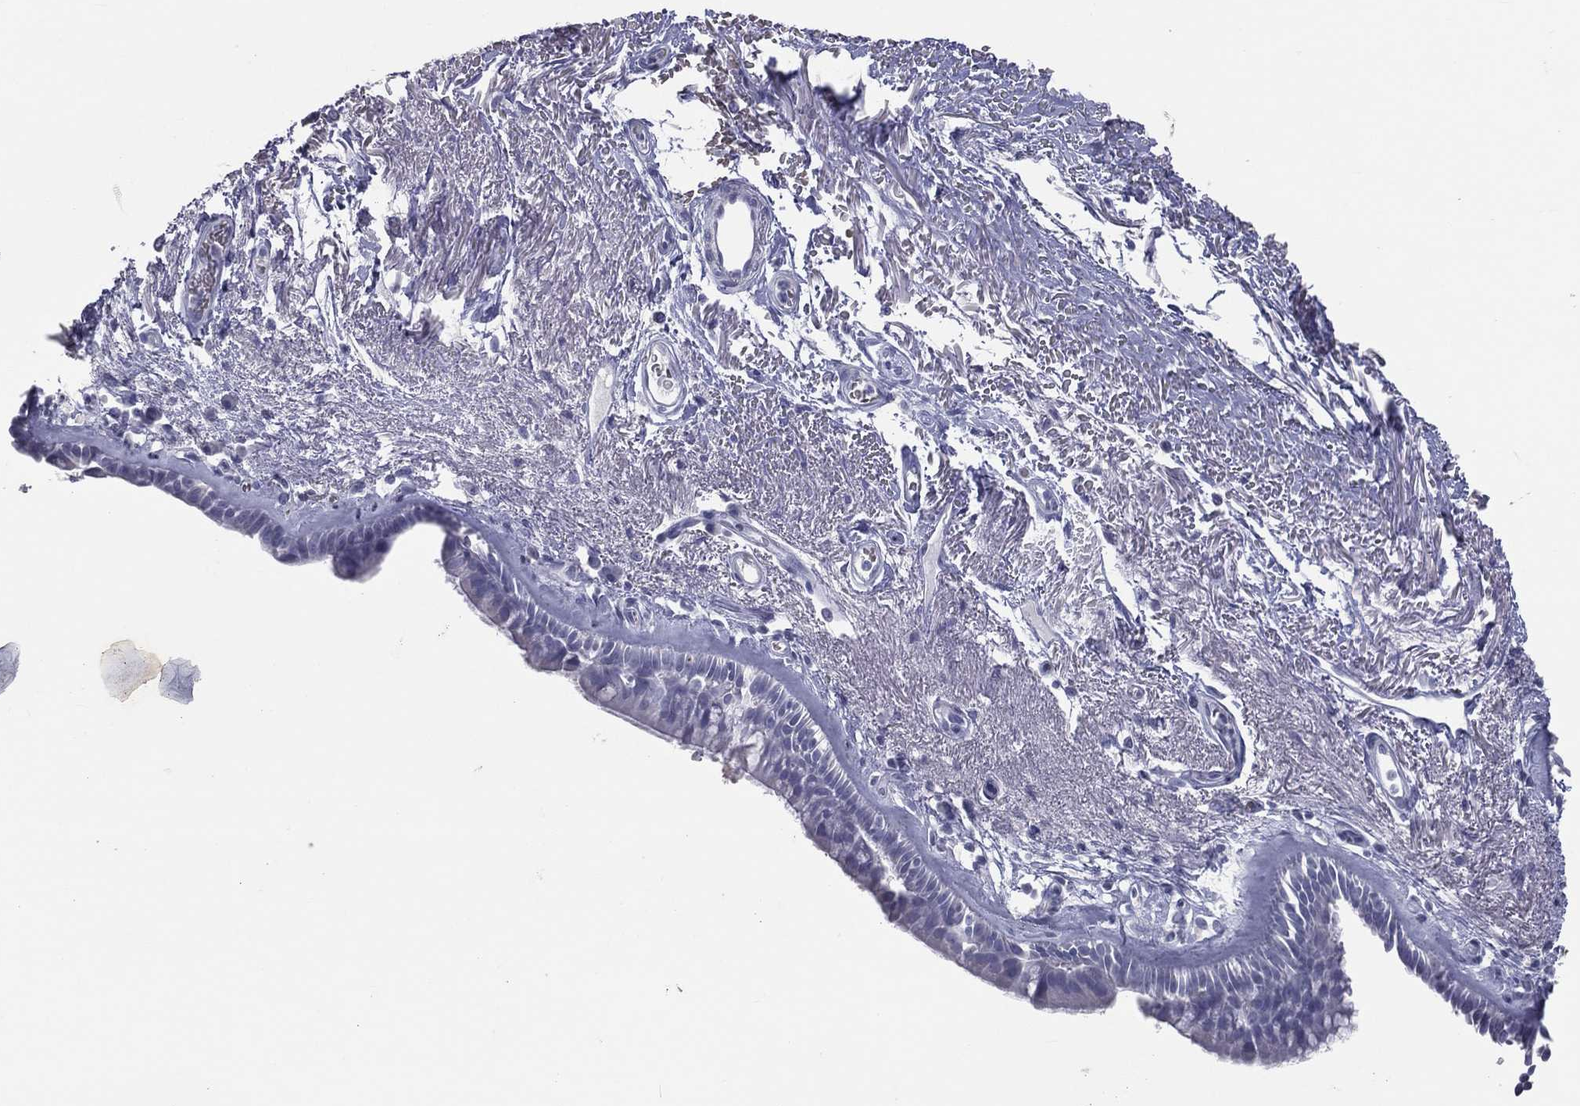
{"staining": {"intensity": "negative", "quantity": "none", "location": "none"}, "tissue": "bronchus", "cell_type": "Respiratory epithelial cells", "image_type": "normal", "snomed": [{"axis": "morphology", "description": "Normal tissue, NOS"}, {"axis": "topography", "description": "Bronchus"}], "caption": "Immunohistochemistry (IHC) of normal bronchus shows no positivity in respiratory epithelial cells.", "gene": "ESX1", "patient": {"sex": "male", "age": 82}}